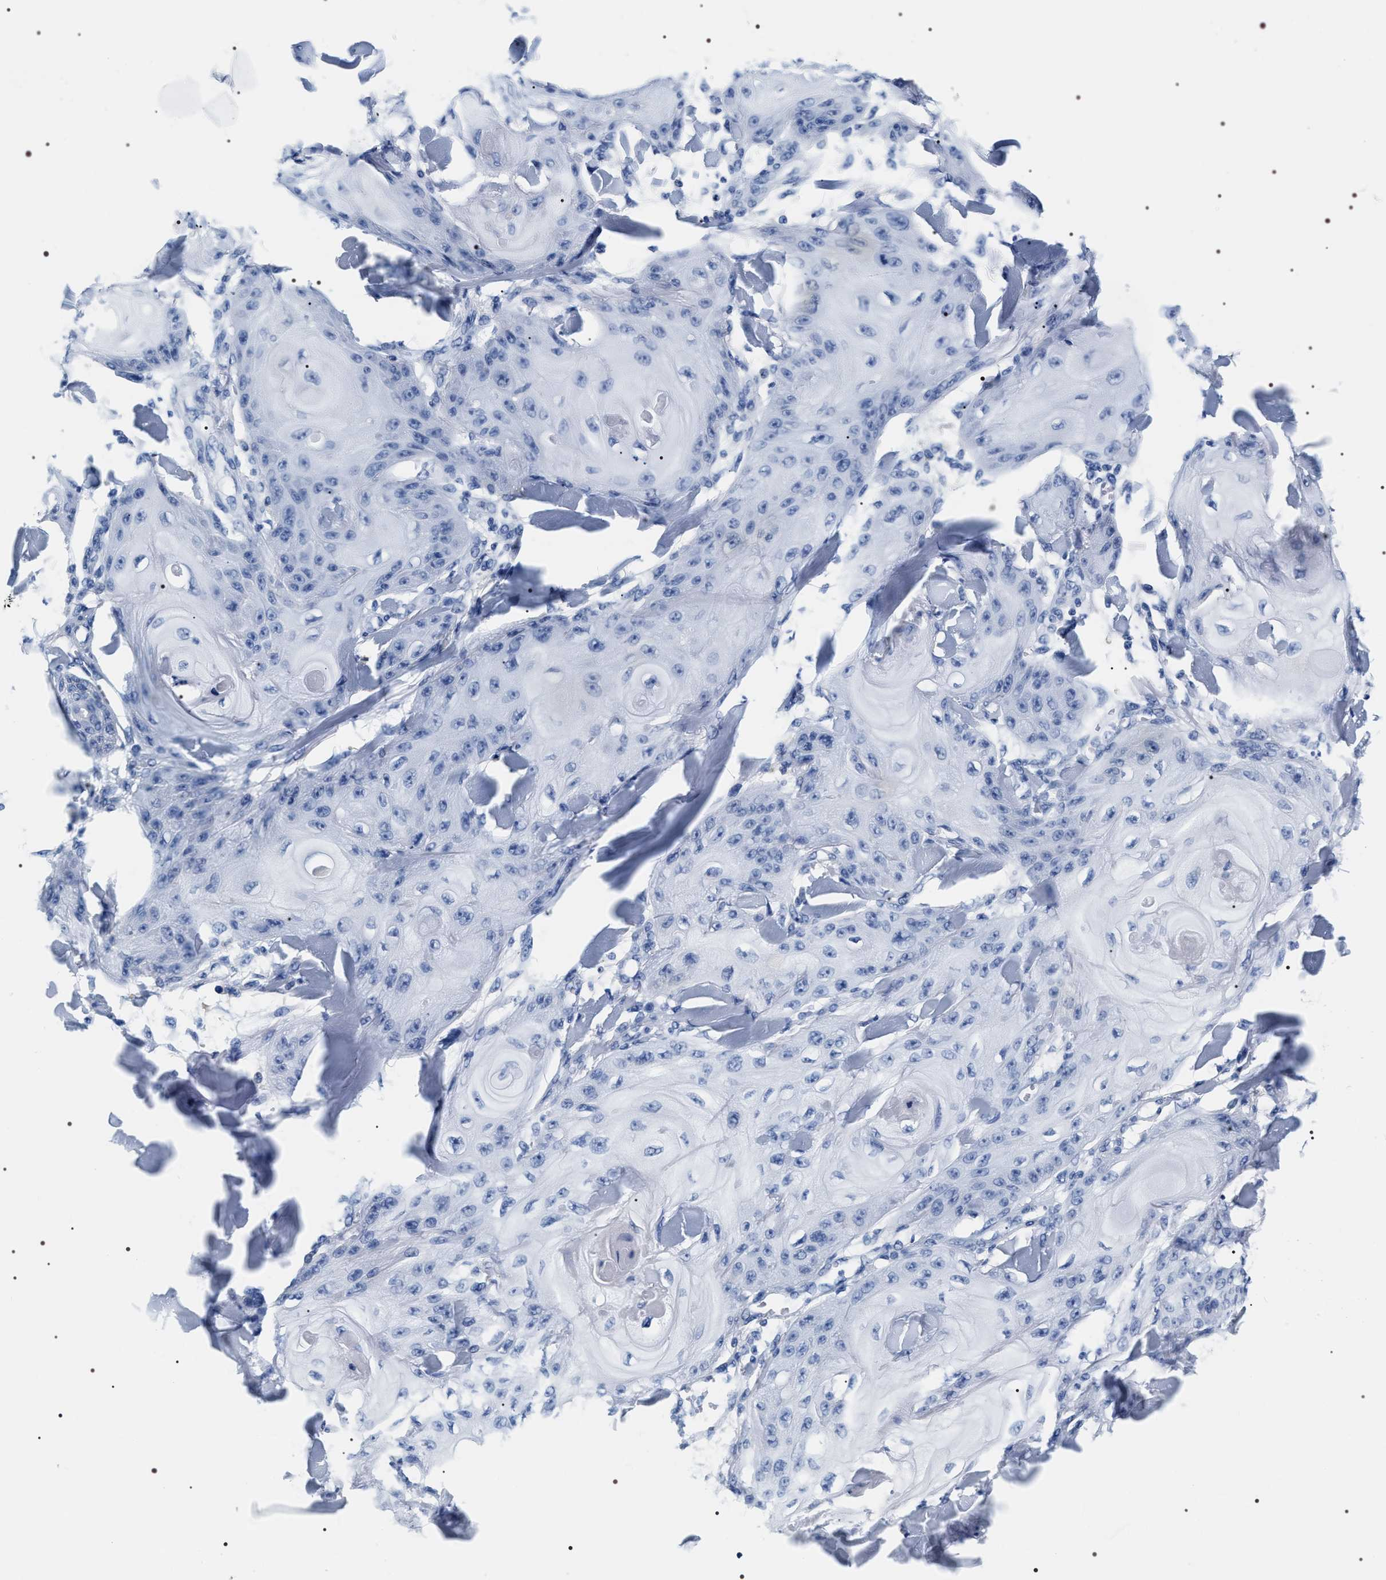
{"staining": {"intensity": "negative", "quantity": "none", "location": "none"}, "tissue": "skin cancer", "cell_type": "Tumor cells", "image_type": "cancer", "snomed": [{"axis": "morphology", "description": "Squamous cell carcinoma, NOS"}, {"axis": "topography", "description": "Skin"}], "caption": "DAB (3,3'-diaminobenzidine) immunohistochemical staining of human skin squamous cell carcinoma displays no significant staining in tumor cells.", "gene": "ADH4", "patient": {"sex": "male", "age": 74}}